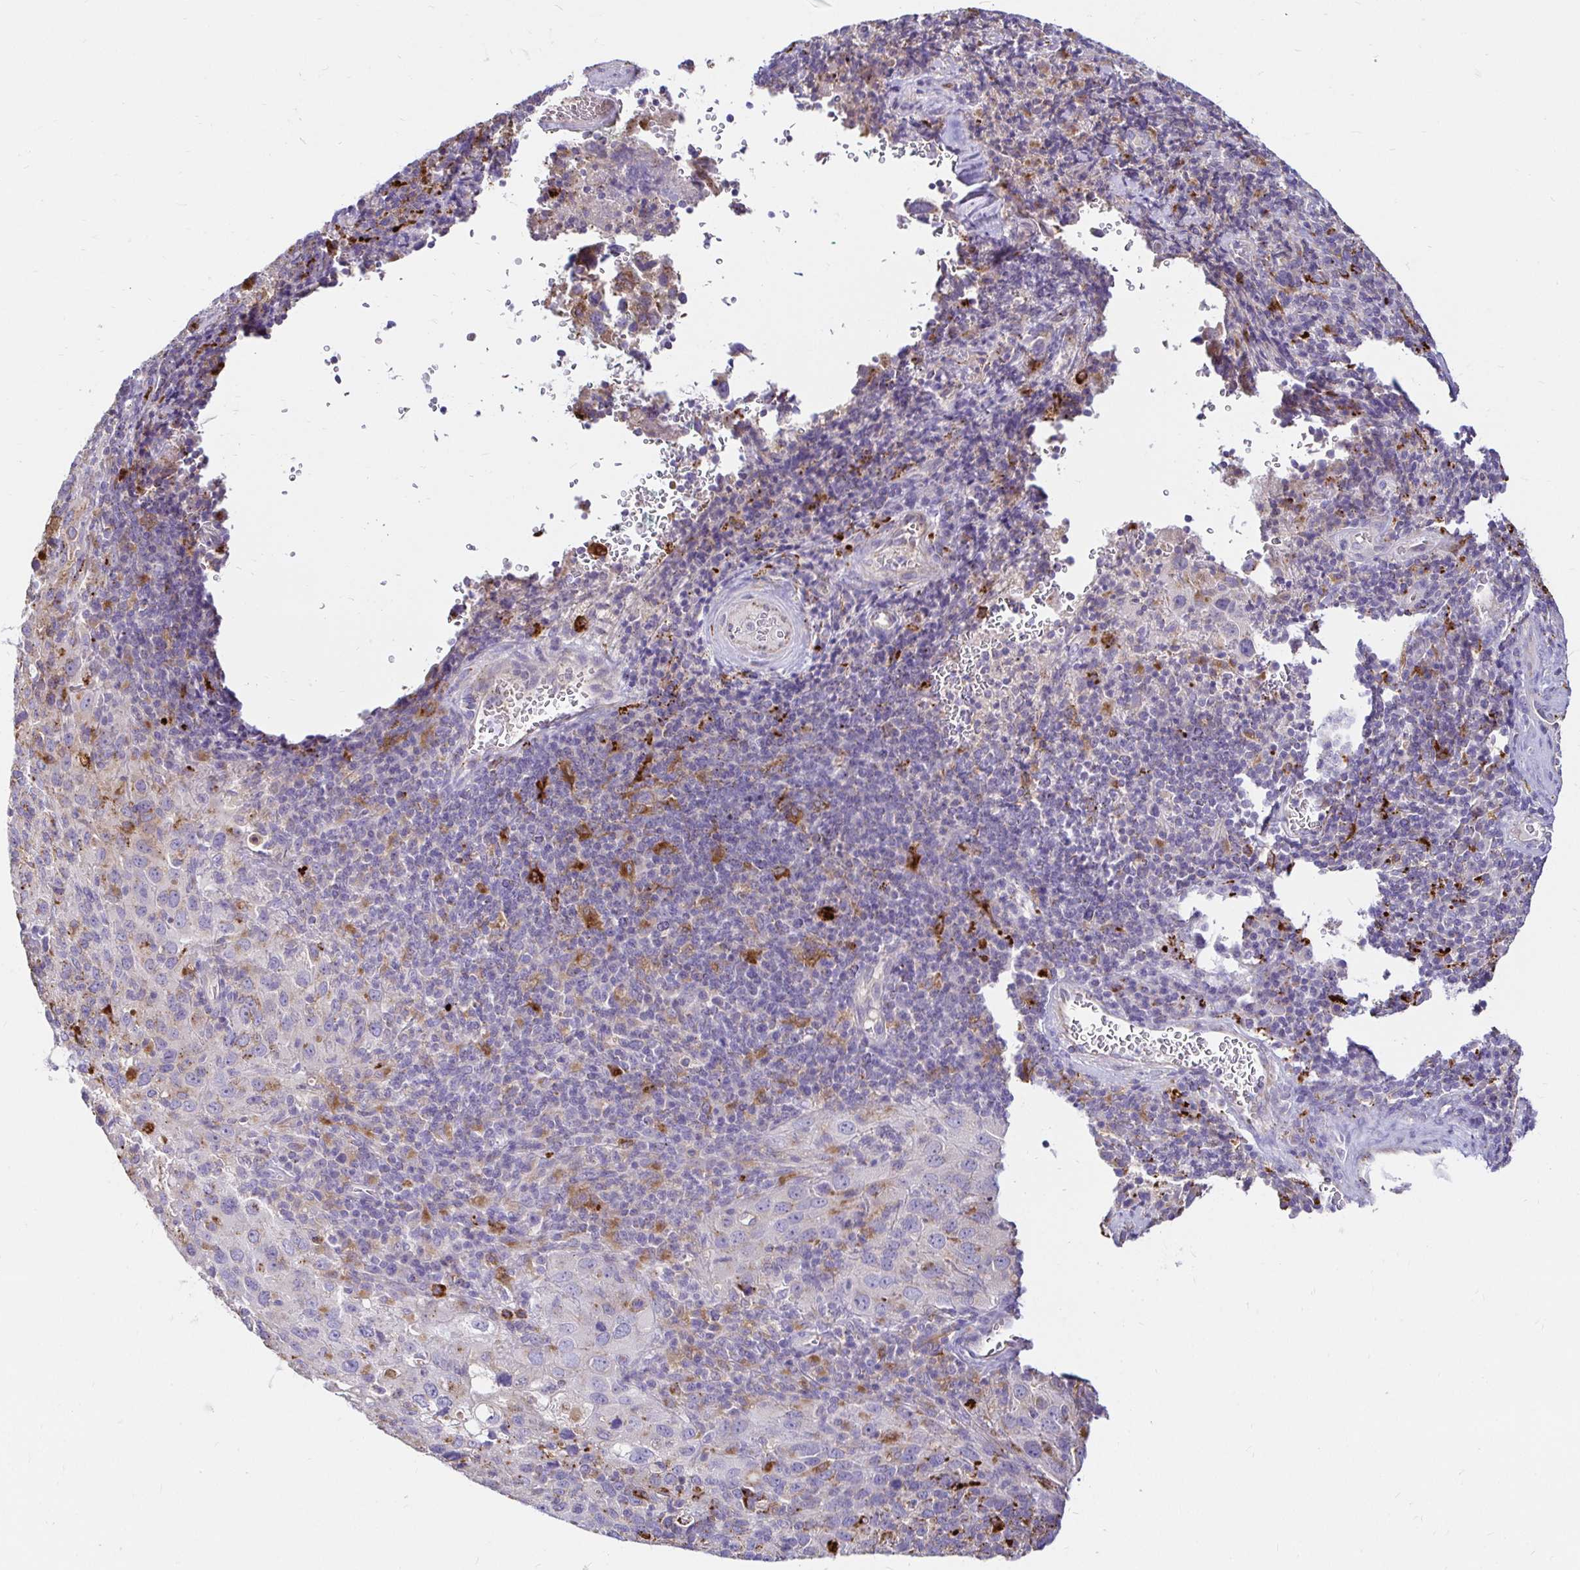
{"staining": {"intensity": "negative", "quantity": "none", "location": "none"}, "tissue": "cervical cancer", "cell_type": "Tumor cells", "image_type": "cancer", "snomed": [{"axis": "morphology", "description": "Squamous cell carcinoma, NOS"}, {"axis": "topography", "description": "Cervix"}], "caption": "Human squamous cell carcinoma (cervical) stained for a protein using immunohistochemistry (IHC) reveals no expression in tumor cells.", "gene": "FUCA1", "patient": {"sex": "female", "age": 51}}